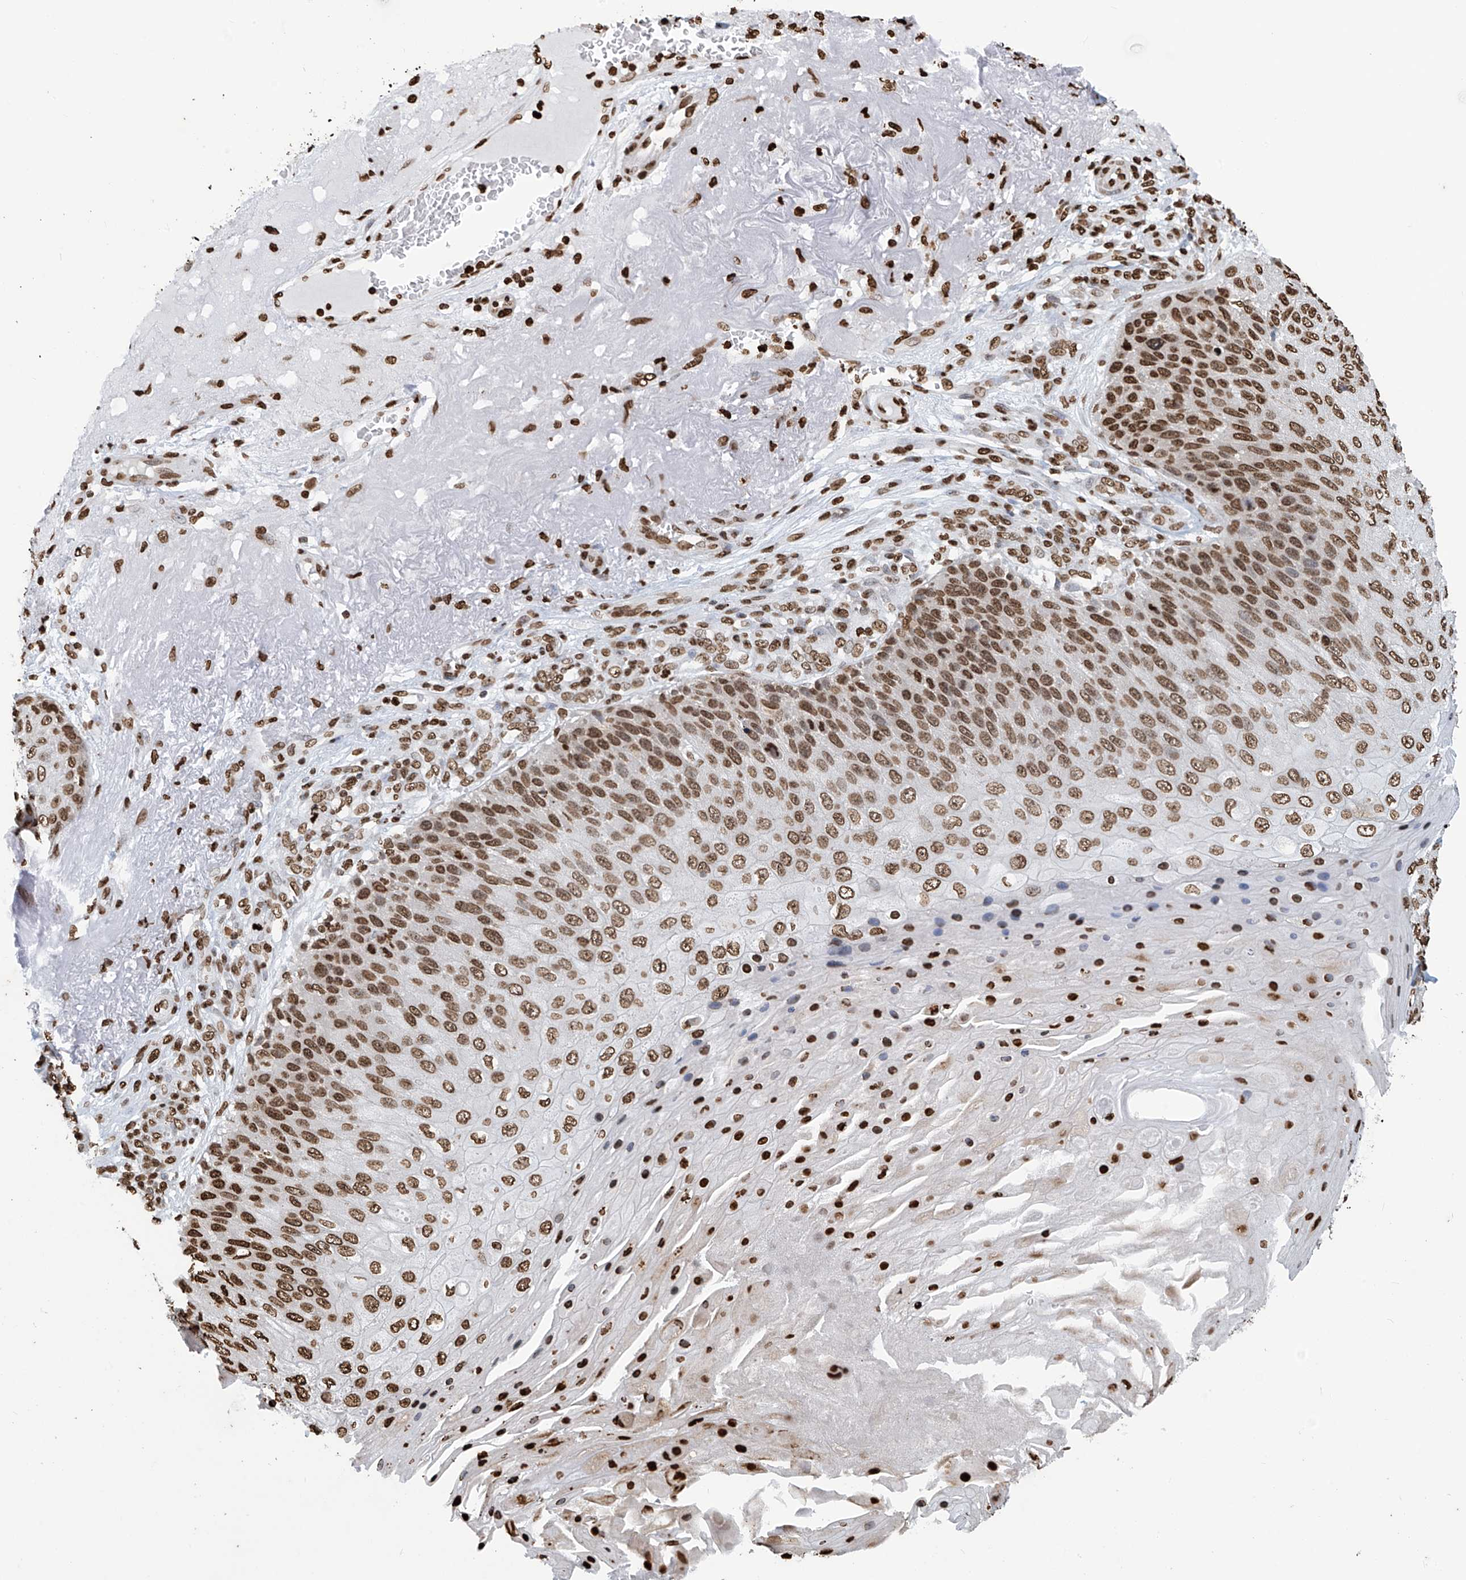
{"staining": {"intensity": "moderate", "quantity": ">75%", "location": "nuclear"}, "tissue": "skin cancer", "cell_type": "Tumor cells", "image_type": "cancer", "snomed": [{"axis": "morphology", "description": "Squamous cell carcinoma, NOS"}, {"axis": "topography", "description": "Skin"}], "caption": "Immunohistochemistry image of human skin cancer stained for a protein (brown), which displays medium levels of moderate nuclear positivity in about >75% of tumor cells.", "gene": "DPPA2", "patient": {"sex": "female", "age": 88}}